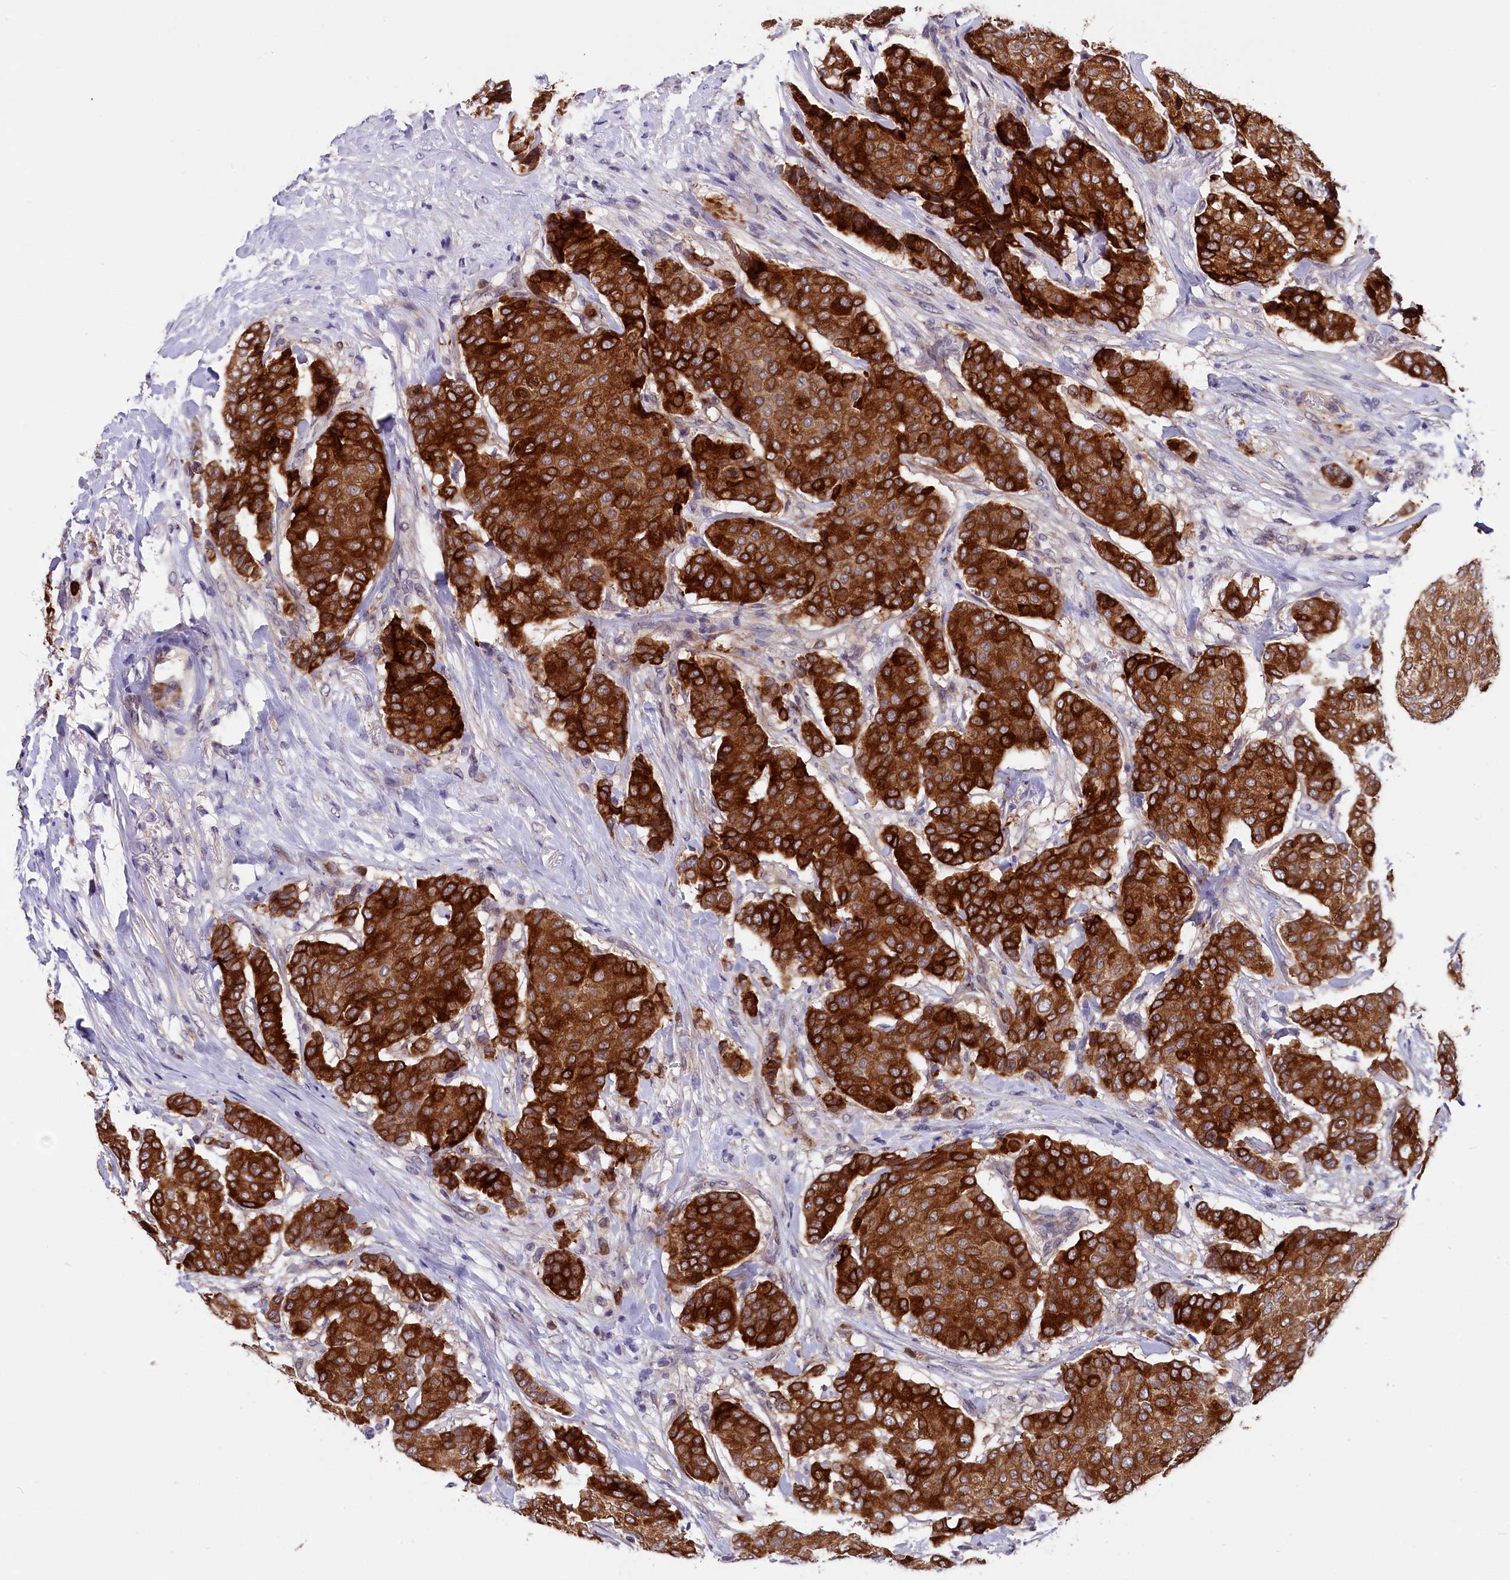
{"staining": {"intensity": "strong", "quantity": ">75%", "location": "cytoplasmic/membranous"}, "tissue": "breast cancer", "cell_type": "Tumor cells", "image_type": "cancer", "snomed": [{"axis": "morphology", "description": "Duct carcinoma"}, {"axis": "topography", "description": "Breast"}], "caption": "Protein analysis of invasive ductal carcinoma (breast) tissue shows strong cytoplasmic/membranous expression in about >75% of tumor cells. Immunohistochemistry stains the protein in brown and the nuclei are stained blue.", "gene": "SLC39A6", "patient": {"sex": "female", "age": 75}}